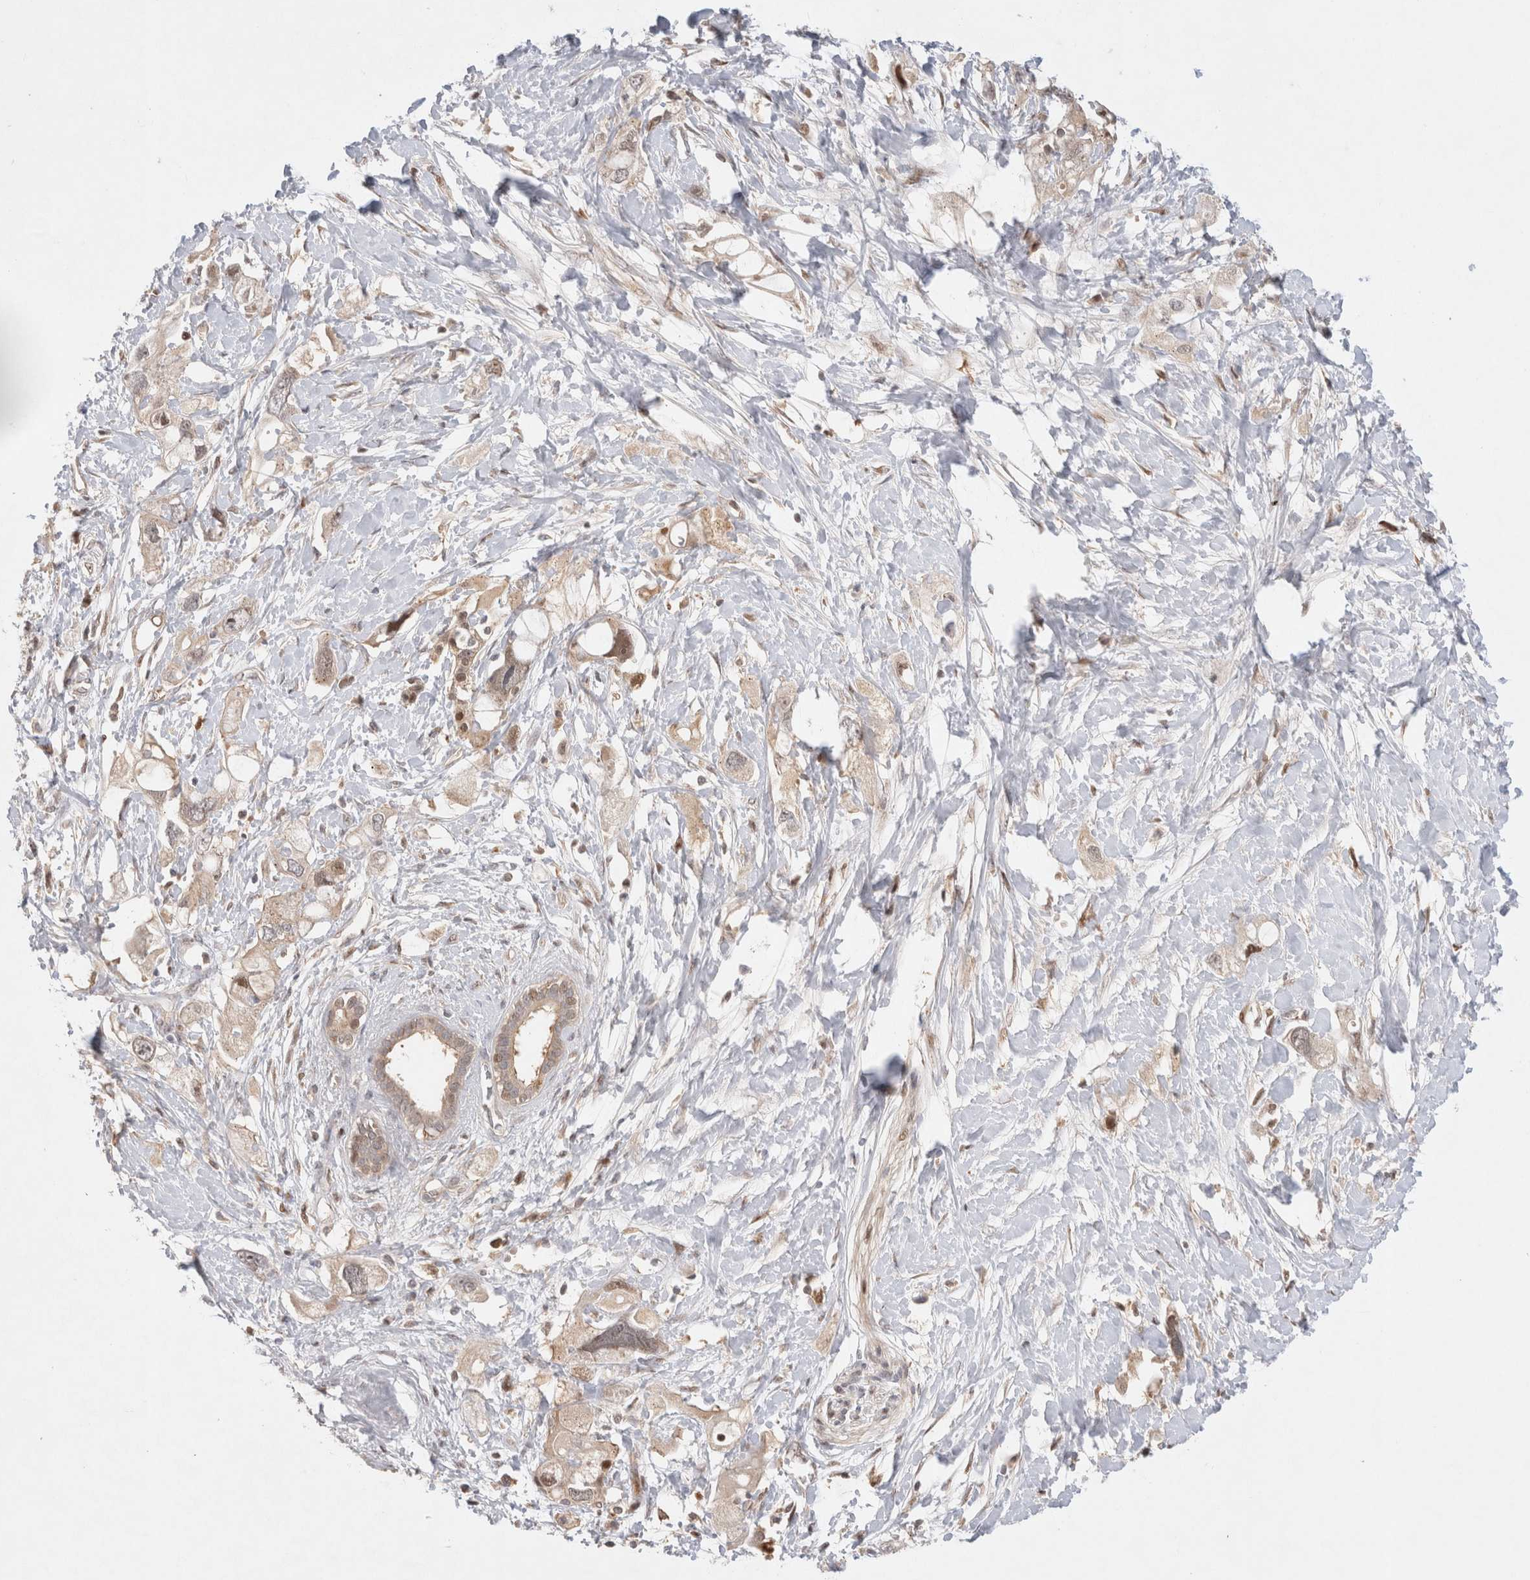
{"staining": {"intensity": "weak", "quantity": ">75%", "location": "cytoplasmic/membranous,nuclear"}, "tissue": "pancreatic cancer", "cell_type": "Tumor cells", "image_type": "cancer", "snomed": [{"axis": "morphology", "description": "Adenocarcinoma, NOS"}, {"axis": "topography", "description": "Pancreas"}], "caption": "The immunohistochemical stain labels weak cytoplasmic/membranous and nuclear staining in tumor cells of pancreatic adenocarcinoma tissue. Immunohistochemistry stains the protein of interest in brown and the nuclei are stained blue.", "gene": "HTT", "patient": {"sex": "female", "age": 56}}